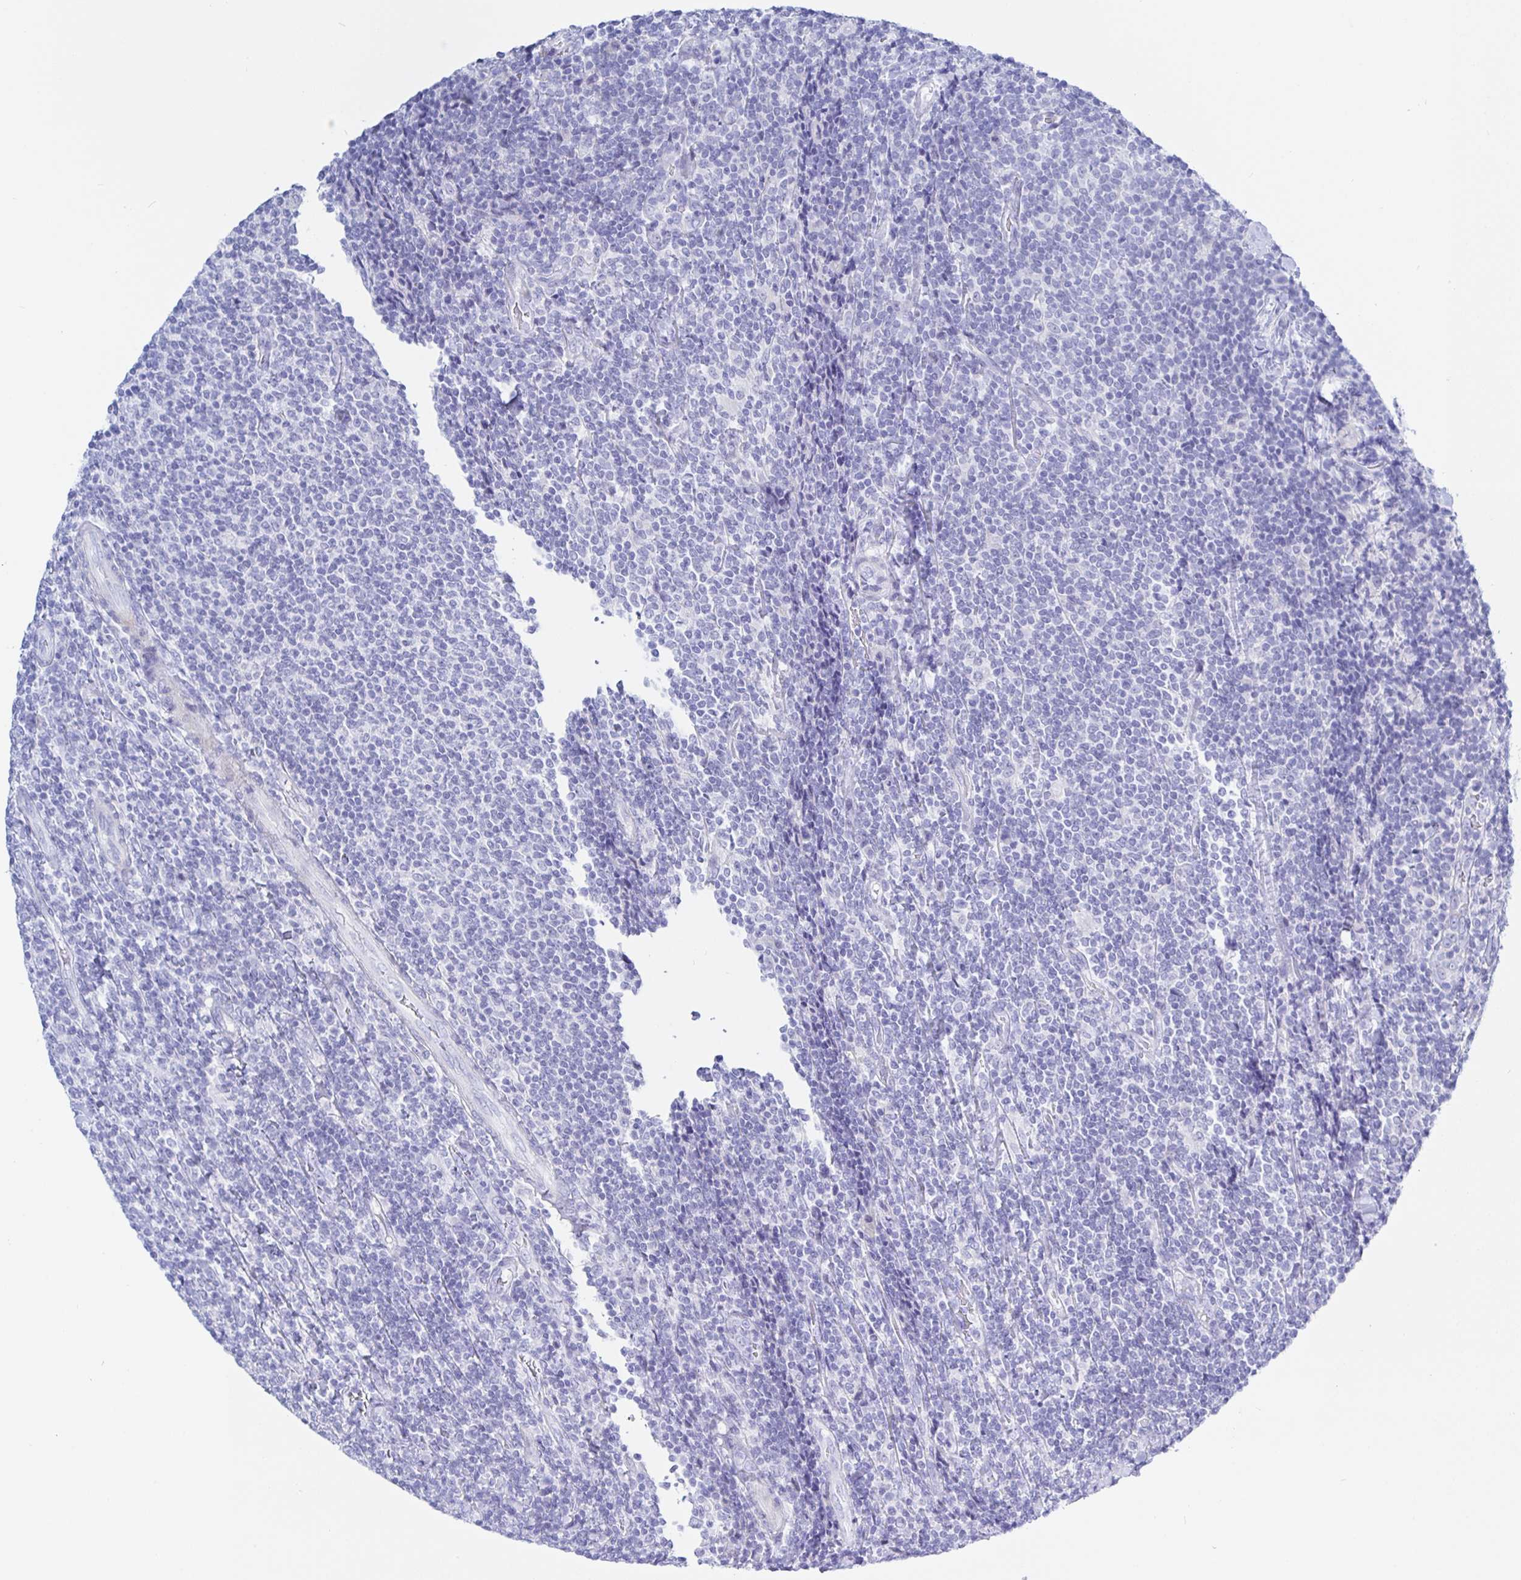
{"staining": {"intensity": "negative", "quantity": "none", "location": "none"}, "tissue": "lymphoma", "cell_type": "Tumor cells", "image_type": "cancer", "snomed": [{"axis": "morphology", "description": "Malignant lymphoma, non-Hodgkin's type, Low grade"}, {"axis": "topography", "description": "Lymph node"}], "caption": "The histopathology image reveals no staining of tumor cells in malignant lymphoma, non-Hodgkin's type (low-grade).", "gene": "KCNH6", "patient": {"sex": "male", "age": 52}}